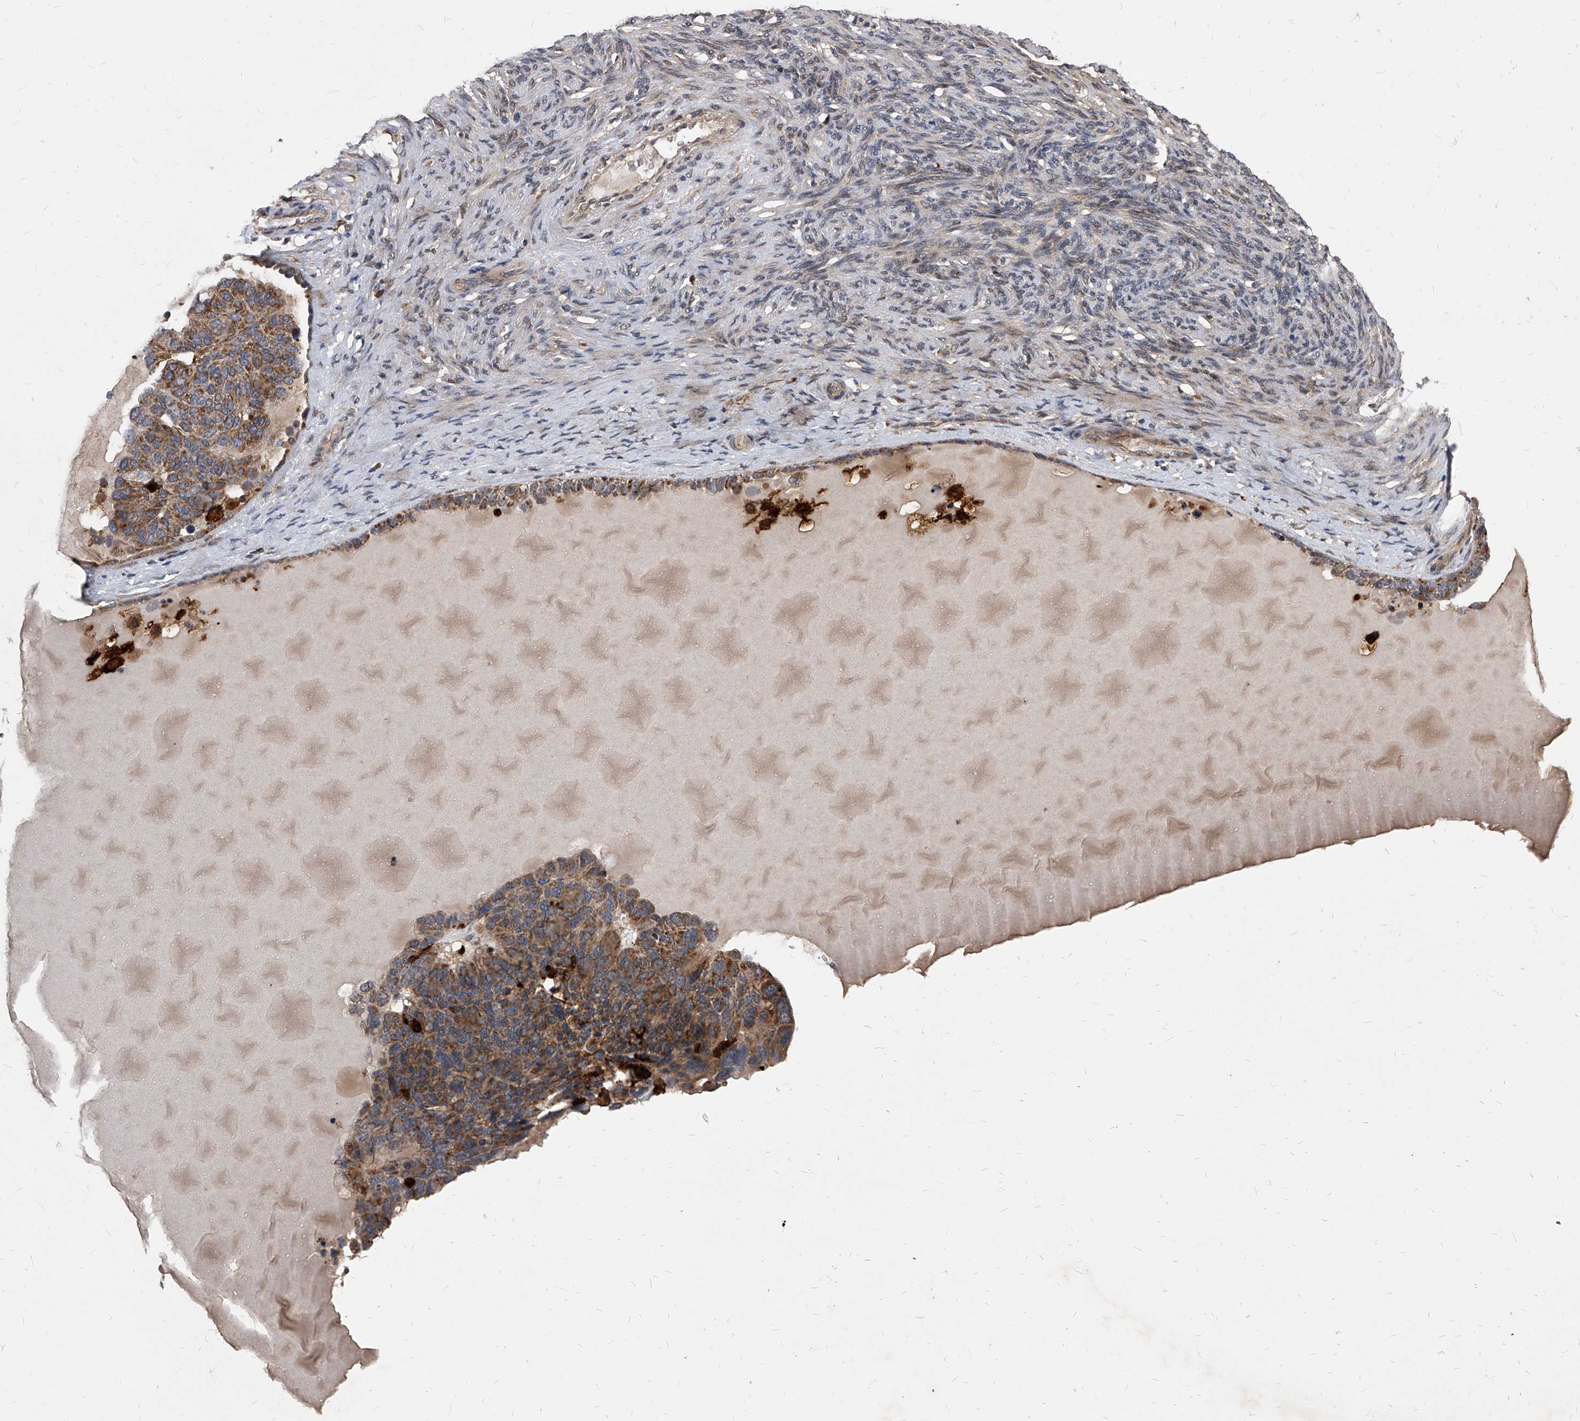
{"staining": {"intensity": "moderate", "quantity": ">75%", "location": "cytoplasmic/membranous"}, "tissue": "ovarian cancer", "cell_type": "Tumor cells", "image_type": "cancer", "snomed": [{"axis": "morphology", "description": "Cystadenocarcinoma, serous, NOS"}, {"axis": "topography", "description": "Ovary"}], "caption": "Immunohistochemical staining of ovarian cancer (serous cystadenocarcinoma) shows medium levels of moderate cytoplasmic/membranous positivity in approximately >75% of tumor cells. (Stains: DAB in brown, nuclei in blue, Microscopy: brightfield microscopy at high magnification).", "gene": "SOBP", "patient": {"sex": "female", "age": 44}}